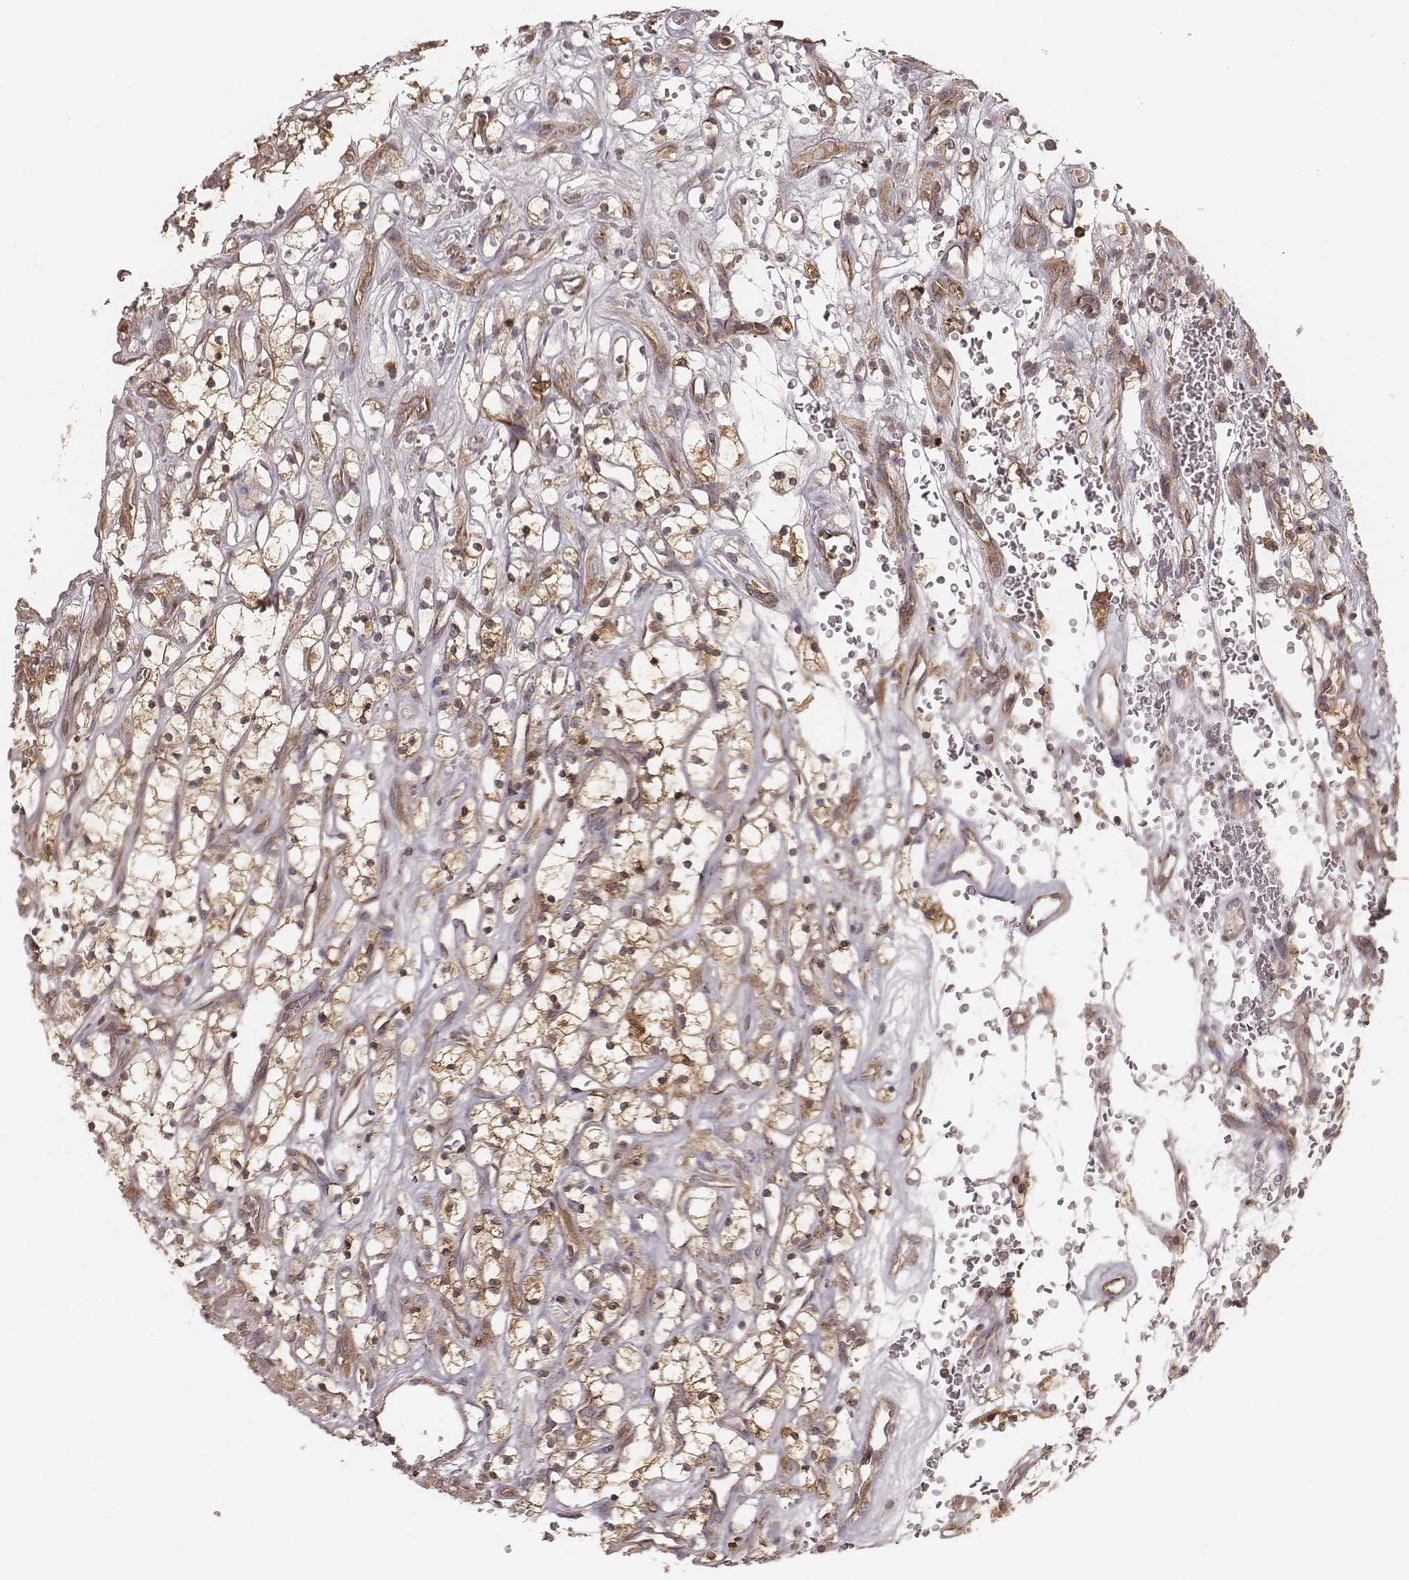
{"staining": {"intensity": "moderate", "quantity": ">75%", "location": "cytoplasmic/membranous"}, "tissue": "renal cancer", "cell_type": "Tumor cells", "image_type": "cancer", "snomed": [{"axis": "morphology", "description": "Adenocarcinoma, NOS"}, {"axis": "topography", "description": "Kidney"}], "caption": "Immunohistochemical staining of renal cancer (adenocarcinoma) reveals moderate cytoplasmic/membranous protein staining in about >75% of tumor cells.", "gene": "CARS1", "patient": {"sex": "female", "age": 64}}